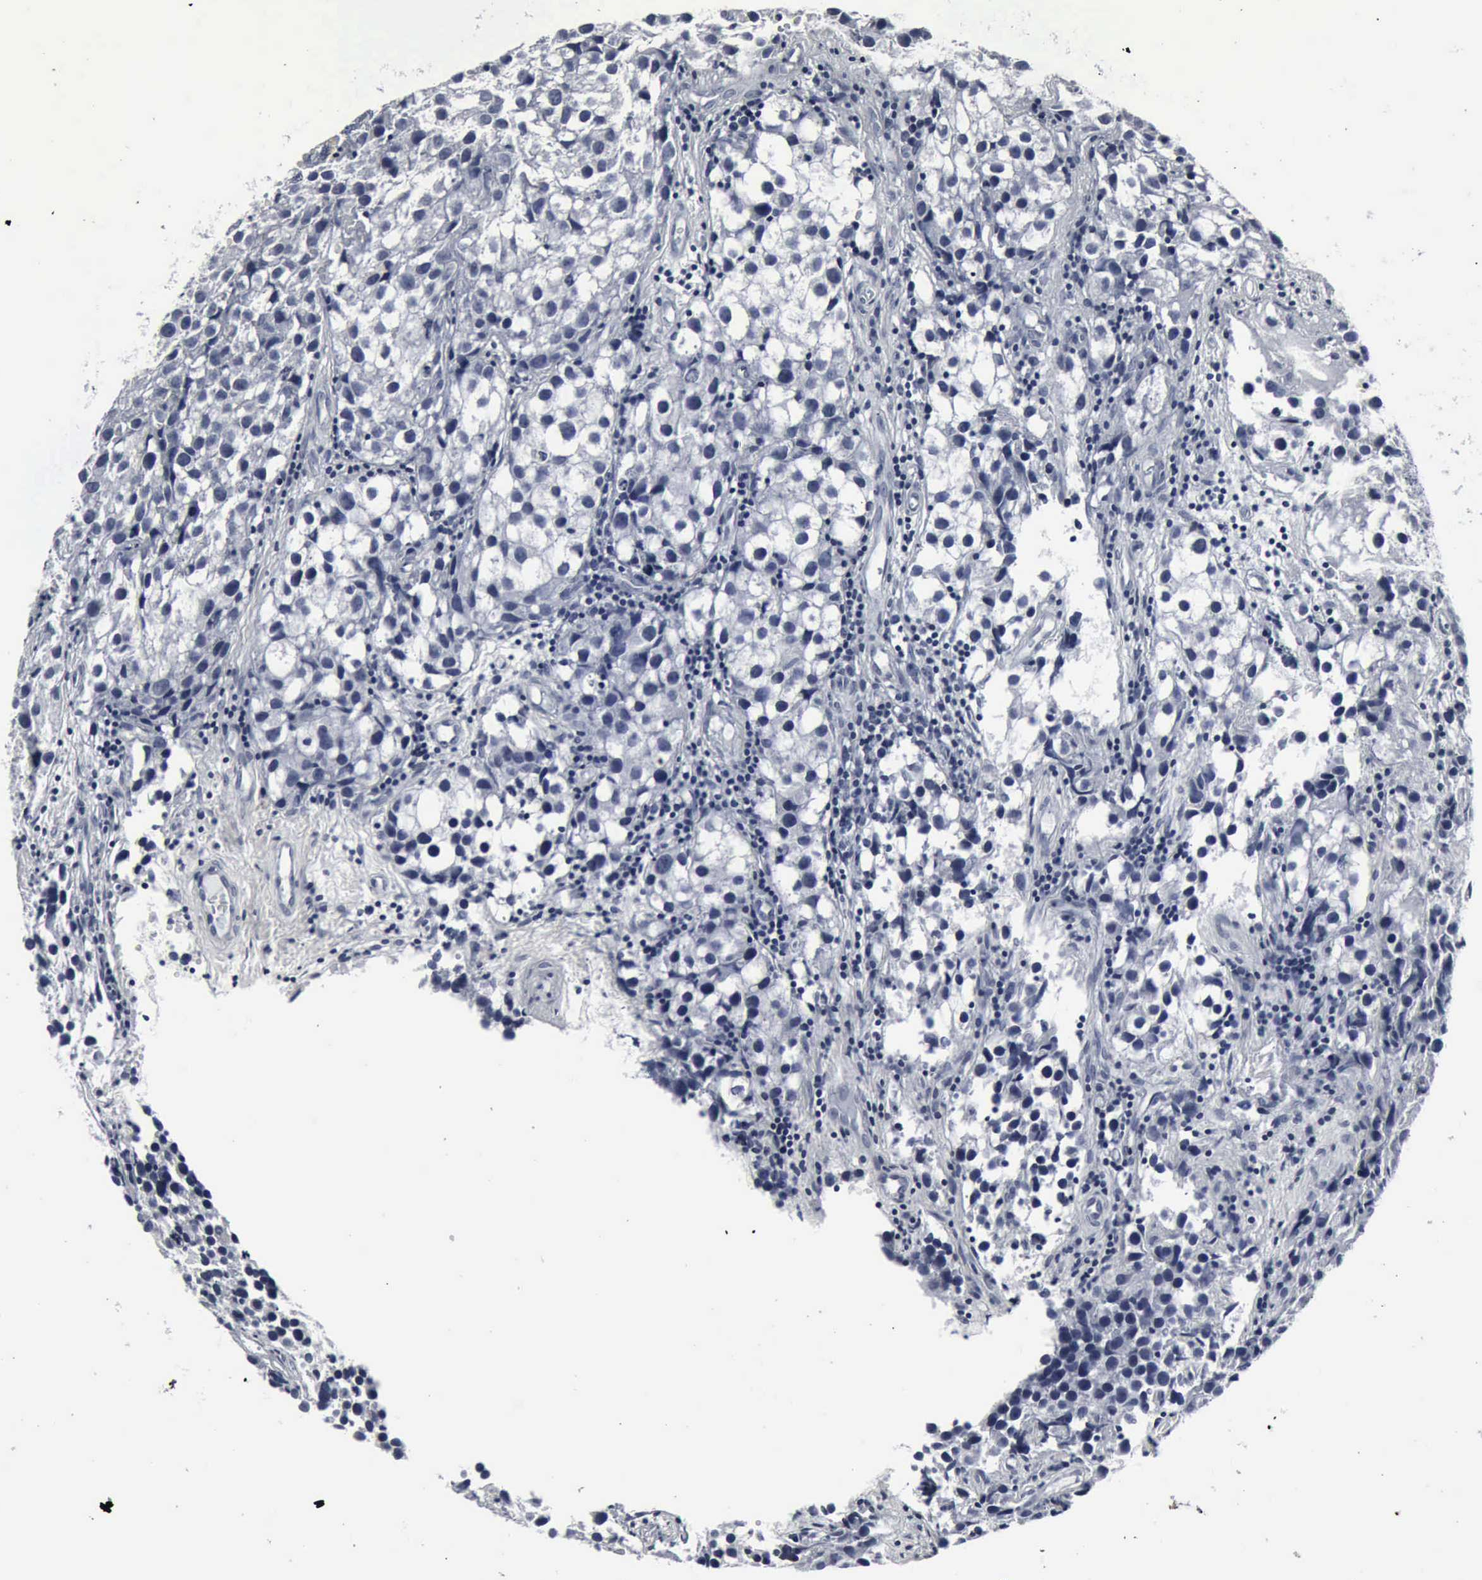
{"staining": {"intensity": "negative", "quantity": "none", "location": "none"}, "tissue": "testis cancer", "cell_type": "Tumor cells", "image_type": "cancer", "snomed": [{"axis": "morphology", "description": "Seminoma, NOS"}, {"axis": "topography", "description": "Testis"}], "caption": "High magnification brightfield microscopy of seminoma (testis) stained with DAB (3,3'-diaminobenzidine) (brown) and counterstained with hematoxylin (blue): tumor cells show no significant positivity. The staining was performed using DAB (3,3'-diaminobenzidine) to visualize the protein expression in brown, while the nuclei were stained in blue with hematoxylin (Magnification: 20x).", "gene": "SNAP25", "patient": {"sex": "male", "age": 39}}